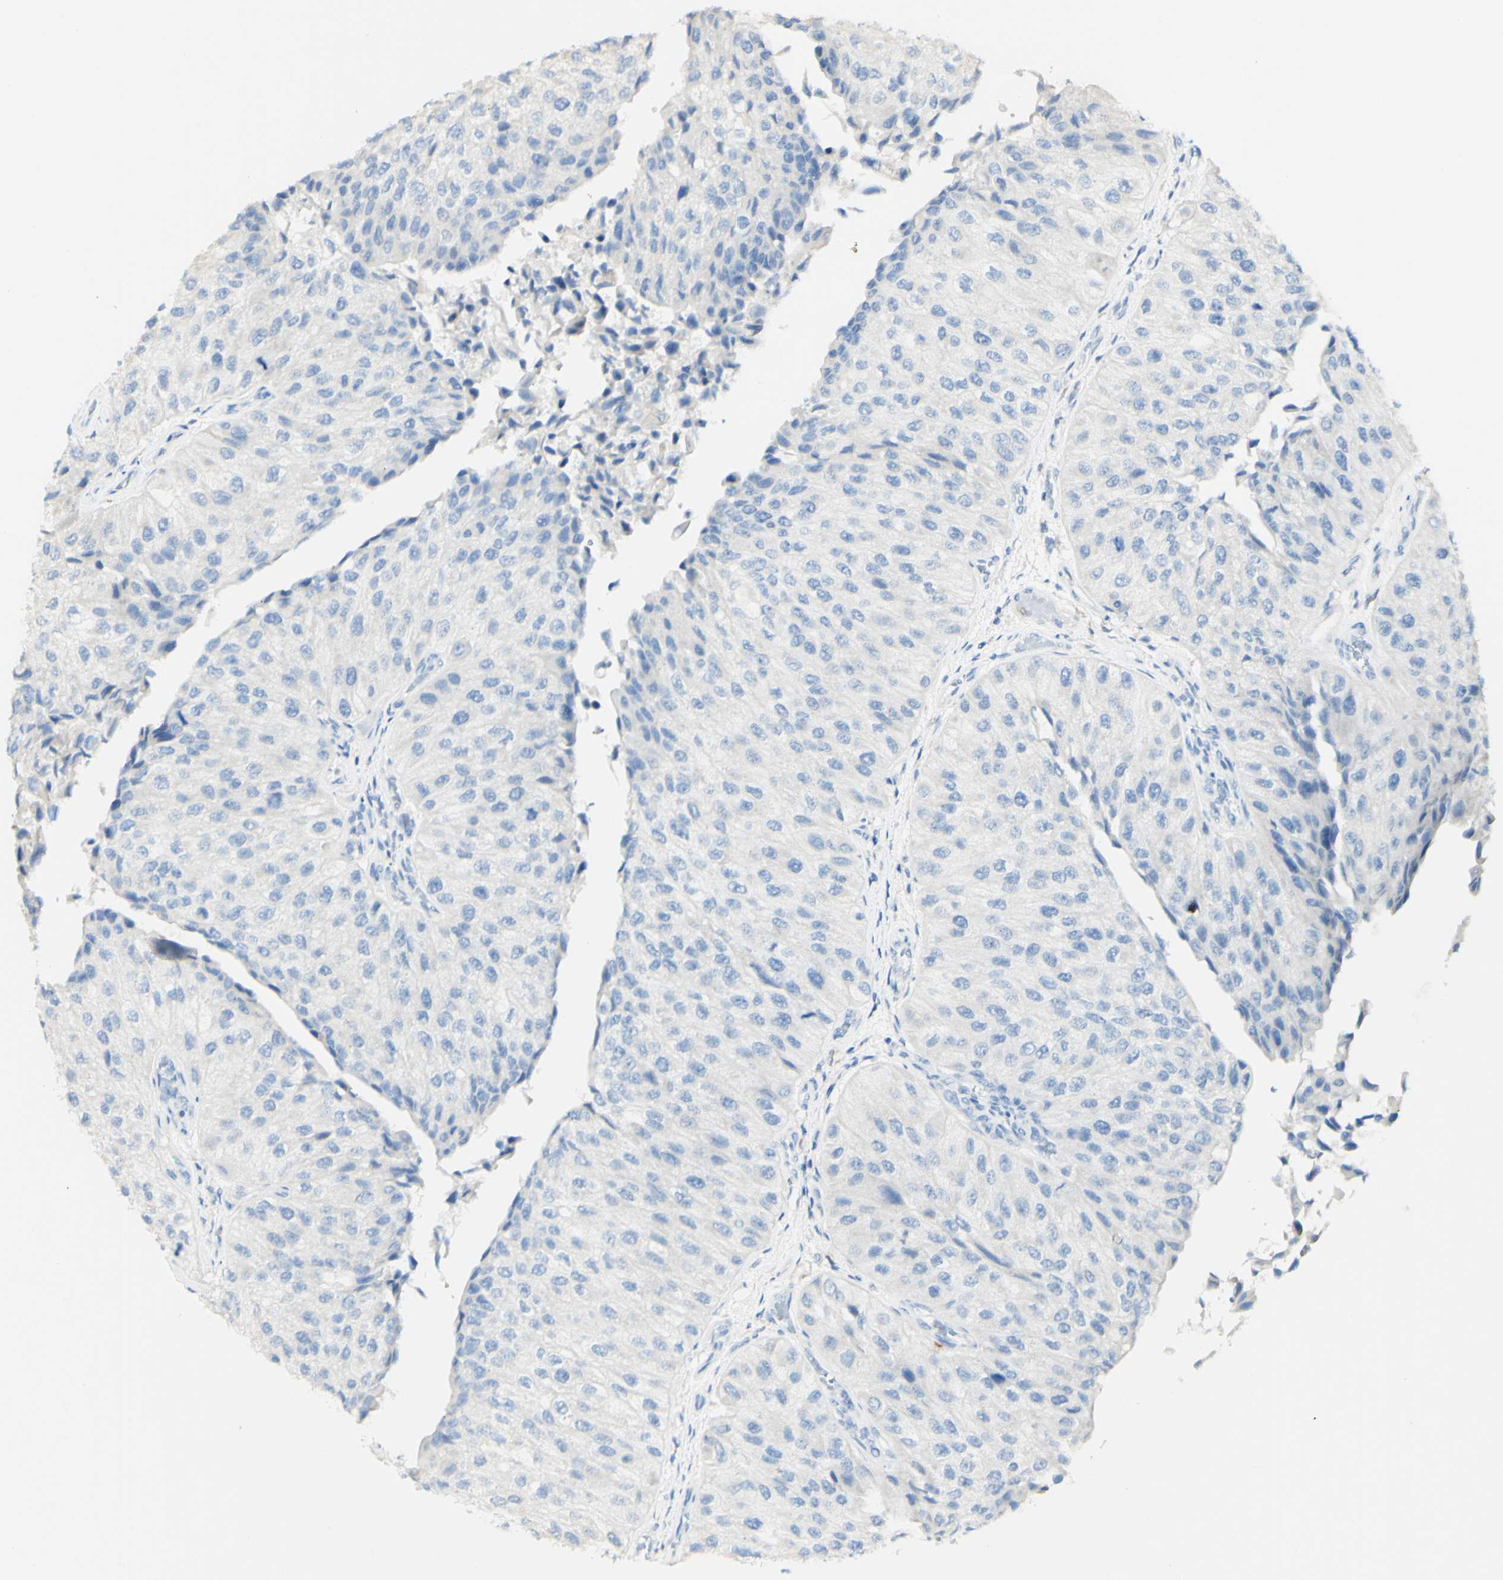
{"staining": {"intensity": "negative", "quantity": "none", "location": "none"}, "tissue": "urothelial cancer", "cell_type": "Tumor cells", "image_type": "cancer", "snomed": [{"axis": "morphology", "description": "Urothelial carcinoma, High grade"}, {"axis": "topography", "description": "Kidney"}, {"axis": "topography", "description": "Urinary bladder"}], "caption": "Tumor cells show no significant expression in high-grade urothelial carcinoma. The staining was performed using DAB to visualize the protein expression in brown, while the nuclei were stained in blue with hematoxylin (Magnification: 20x).", "gene": "FGF4", "patient": {"sex": "male", "age": 77}}